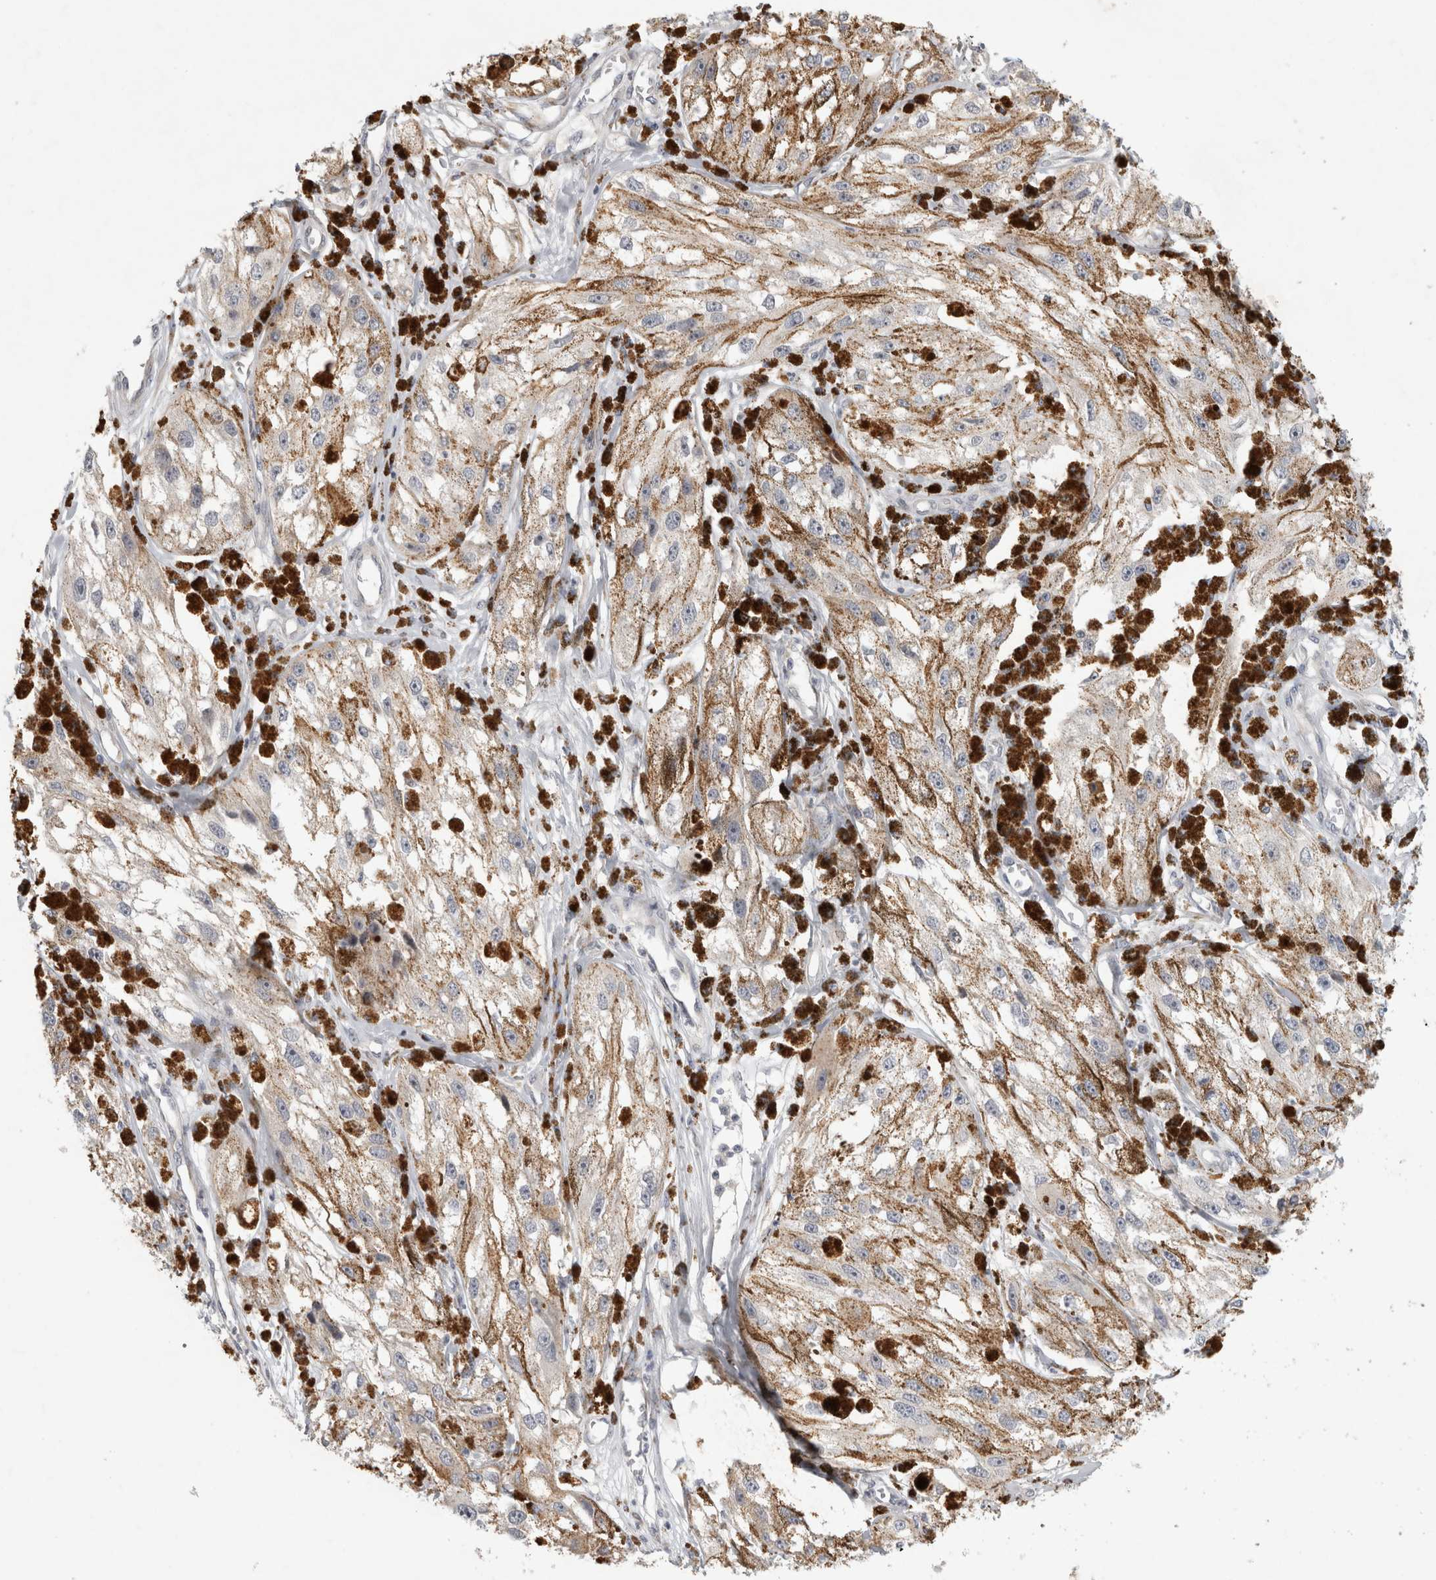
{"staining": {"intensity": "negative", "quantity": "none", "location": "none"}, "tissue": "melanoma", "cell_type": "Tumor cells", "image_type": "cancer", "snomed": [{"axis": "morphology", "description": "Malignant melanoma, NOS"}, {"axis": "topography", "description": "Skin"}], "caption": "Immunohistochemistry histopathology image of neoplastic tissue: human melanoma stained with DAB exhibits no significant protein expression in tumor cells.", "gene": "UTP25", "patient": {"sex": "male", "age": 88}}